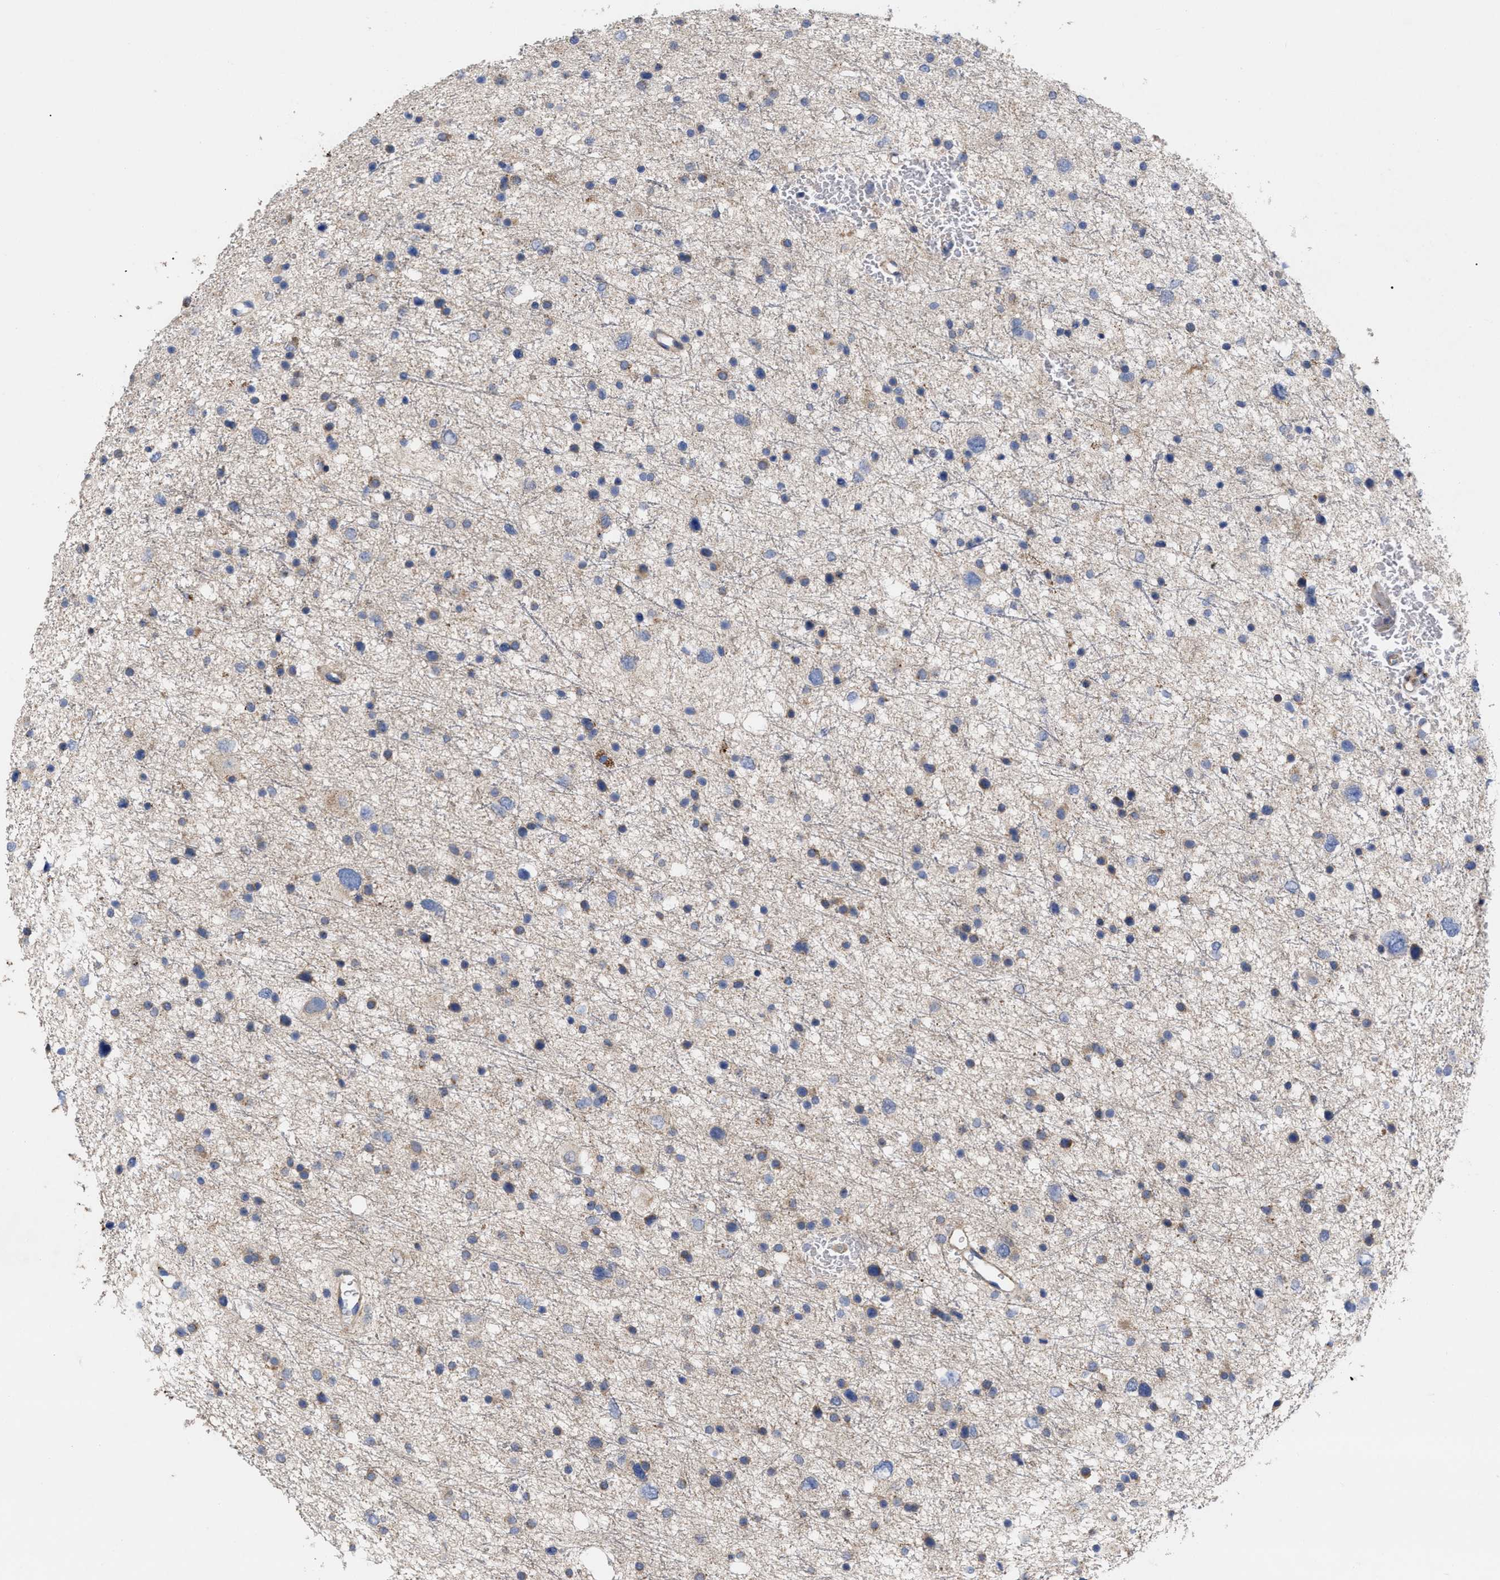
{"staining": {"intensity": "moderate", "quantity": "<25%", "location": "cytoplasmic/membranous"}, "tissue": "glioma", "cell_type": "Tumor cells", "image_type": "cancer", "snomed": [{"axis": "morphology", "description": "Glioma, malignant, Low grade"}, {"axis": "topography", "description": "Brain"}], "caption": "Moderate cytoplasmic/membranous staining for a protein is present in about <25% of tumor cells of glioma using immunohistochemistry.", "gene": "VIP", "patient": {"sex": "female", "age": 37}}